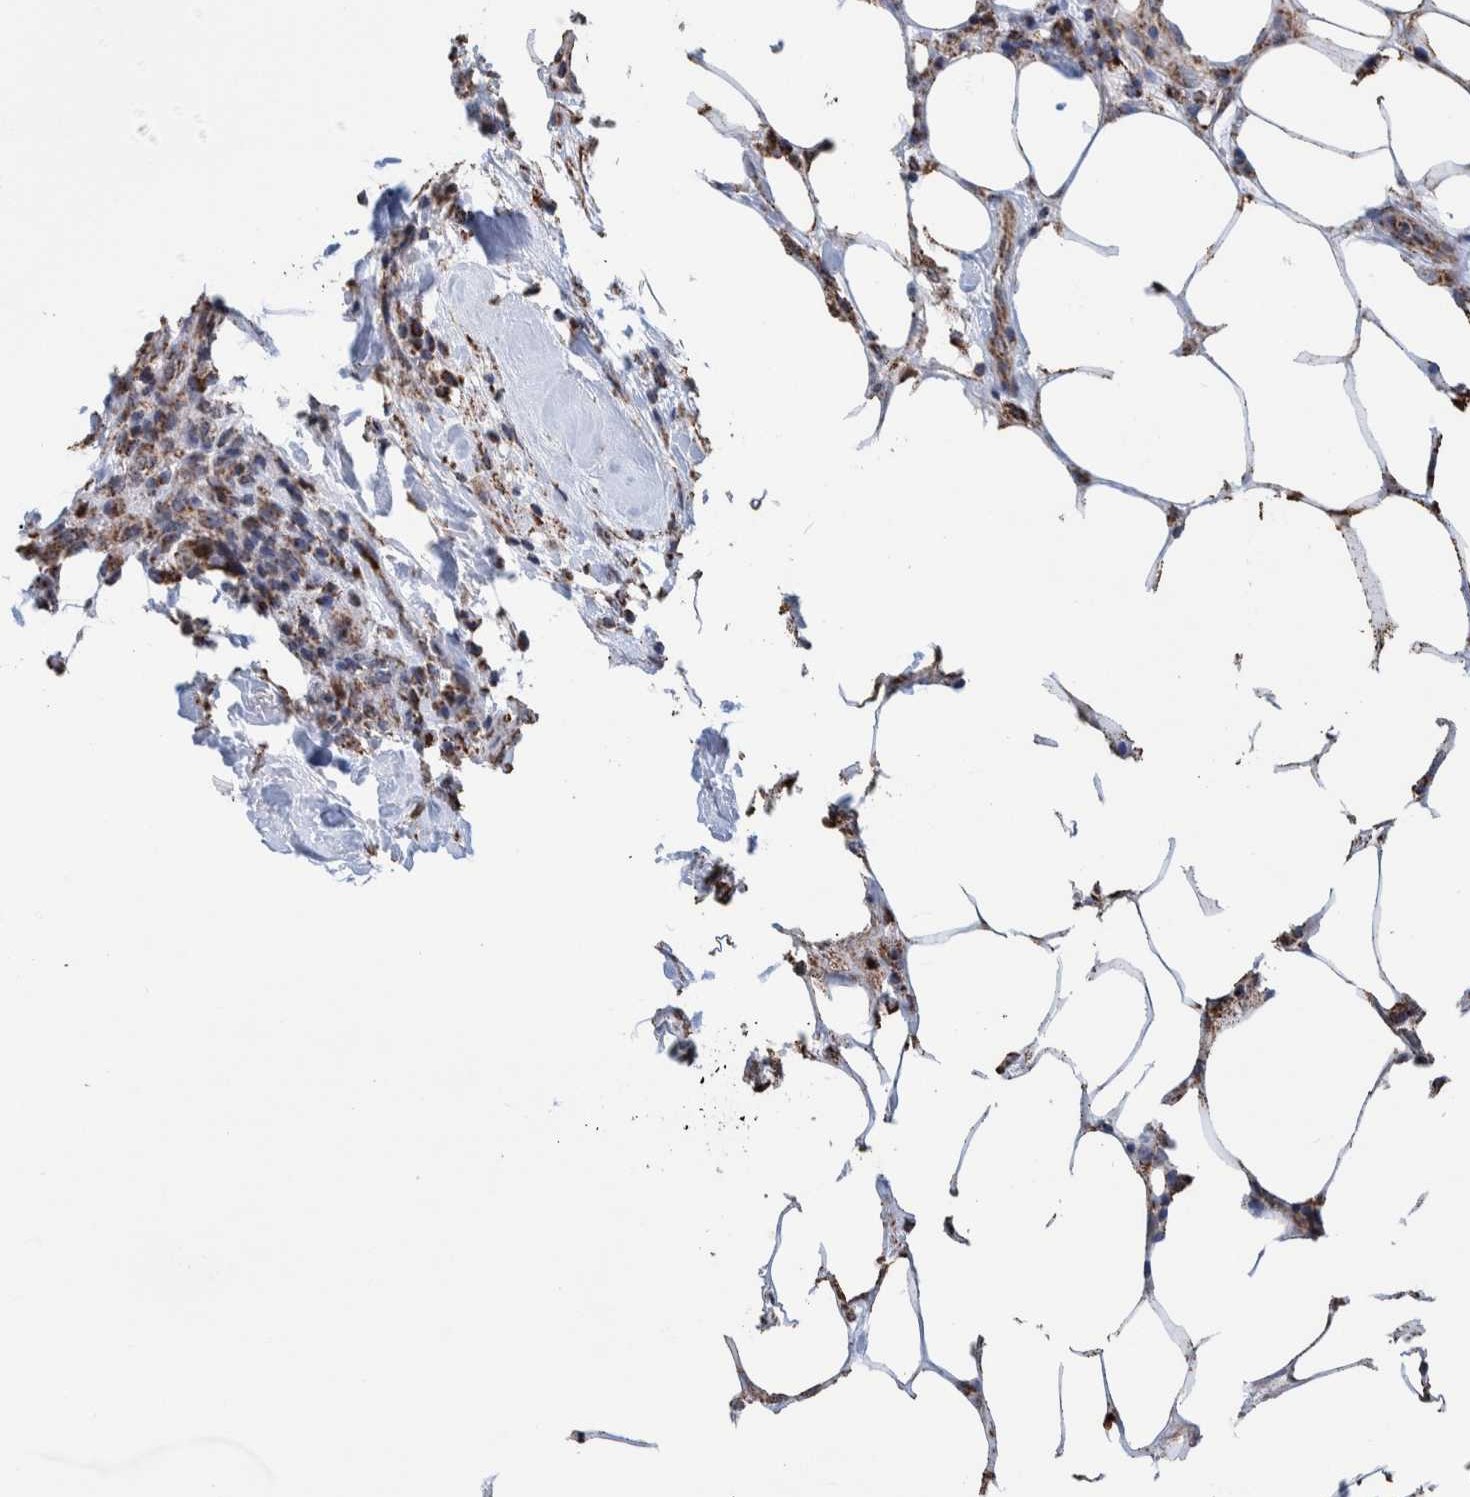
{"staining": {"intensity": "moderate", "quantity": ">75%", "location": "cytoplasmic/membranous"}, "tissue": "breast cancer", "cell_type": "Tumor cells", "image_type": "cancer", "snomed": [{"axis": "morphology", "description": "Duct carcinoma"}, {"axis": "topography", "description": "Breast"}], "caption": "Human breast invasive ductal carcinoma stained for a protein (brown) shows moderate cytoplasmic/membranous positive expression in approximately >75% of tumor cells.", "gene": "DECR1", "patient": {"sex": "female", "age": 37}}